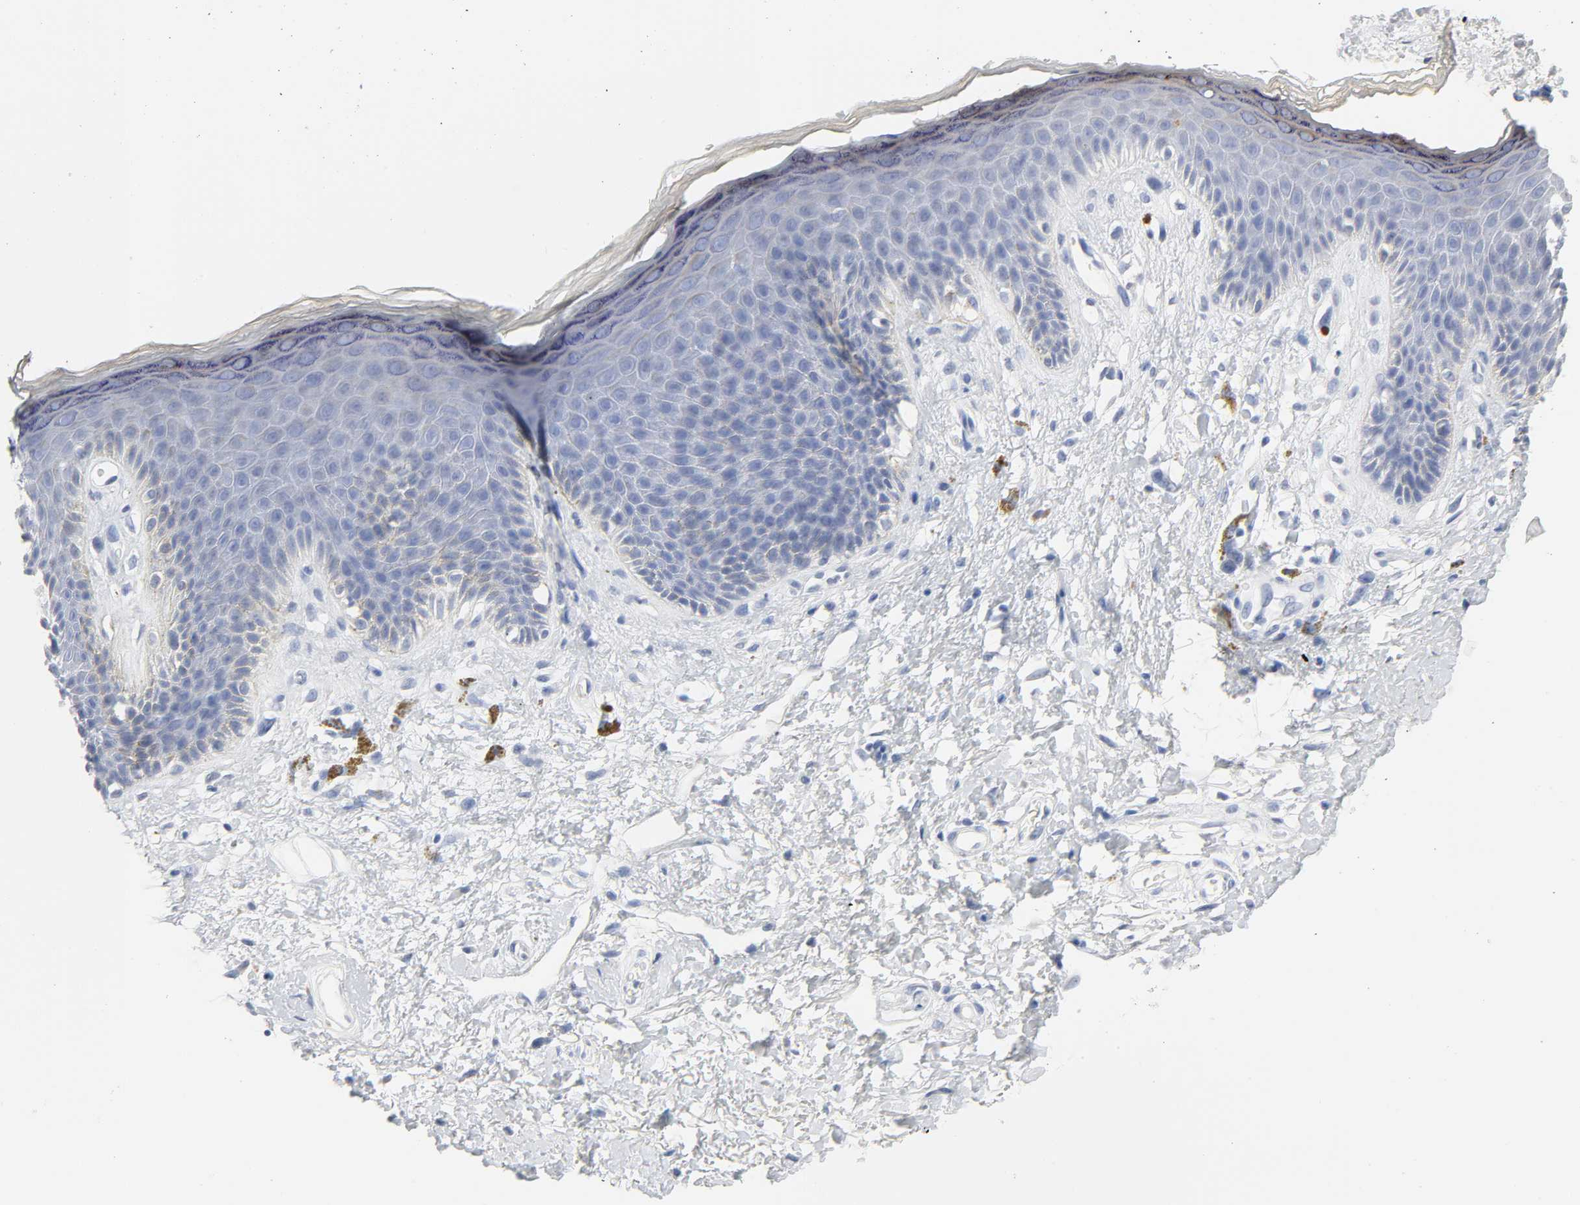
{"staining": {"intensity": "weak", "quantity": "<25%", "location": "cytoplasmic/membranous"}, "tissue": "skin", "cell_type": "Epidermal cells", "image_type": "normal", "snomed": [{"axis": "morphology", "description": "Normal tissue, NOS"}, {"axis": "topography", "description": "Anal"}], "caption": "A high-resolution photomicrograph shows immunohistochemistry (IHC) staining of unremarkable skin, which shows no significant expression in epidermal cells. (DAB (3,3'-diaminobenzidine) immunohistochemistry (IHC), high magnification).", "gene": "ACP3", "patient": {"sex": "female", "age": 46}}